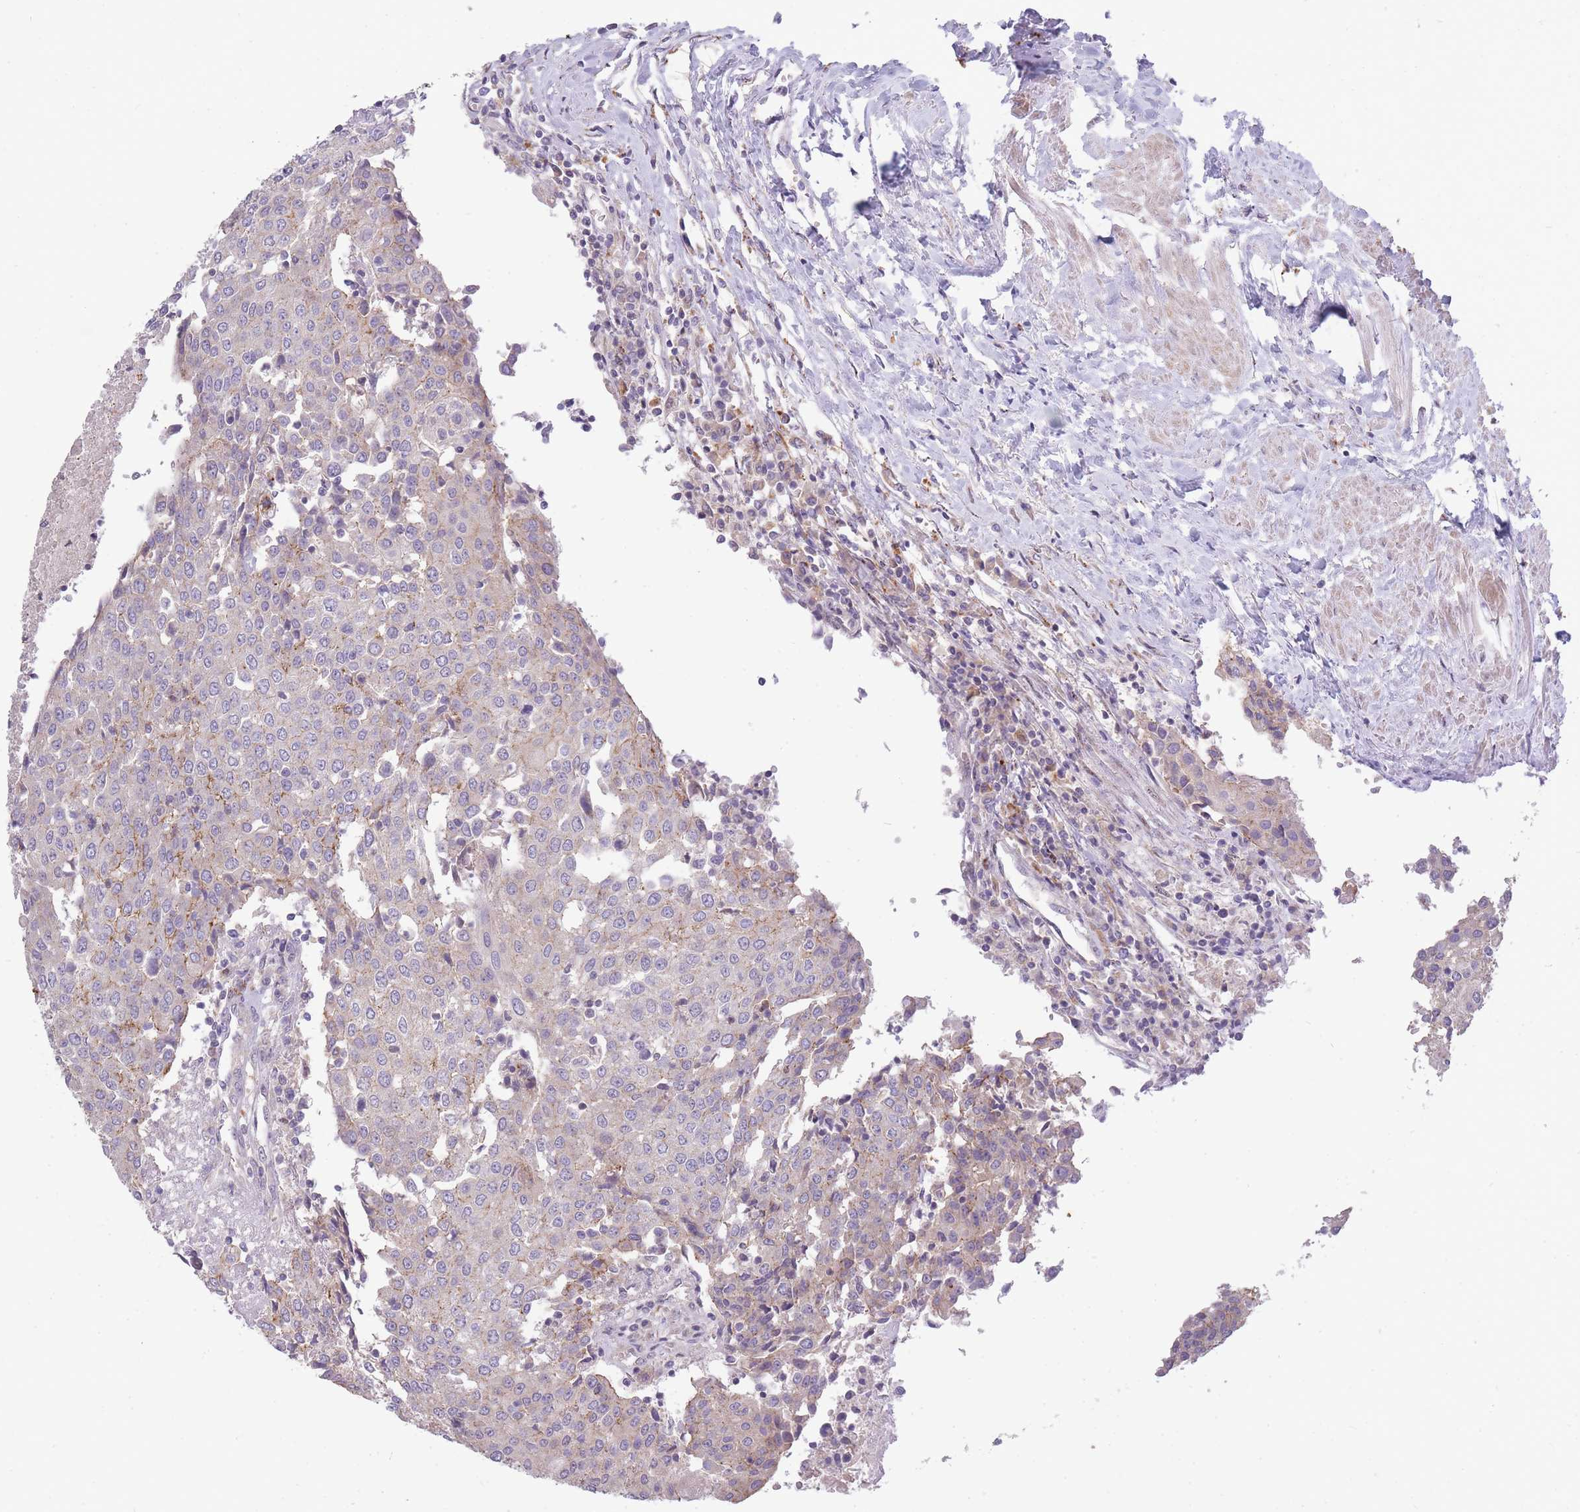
{"staining": {"intensity": "weak", "quantity": "<25%", "location": "cytoplasmic/membranous"}, "tissue": "urothelial cancer", "cell_type": "Tumor cells", "image_type": "cancer", "snomed": [{"axis": "morphology", "description": "Urothelial carcinoma, High grade"}, {"axis": "topography", "description": "Urinary bladder"}], "caption": "There is no significant staining in tumor cells of high-grade urothelial carcinoma.", "gene": "TRIM61", "patient": {"sex": "female", "age": 85}}